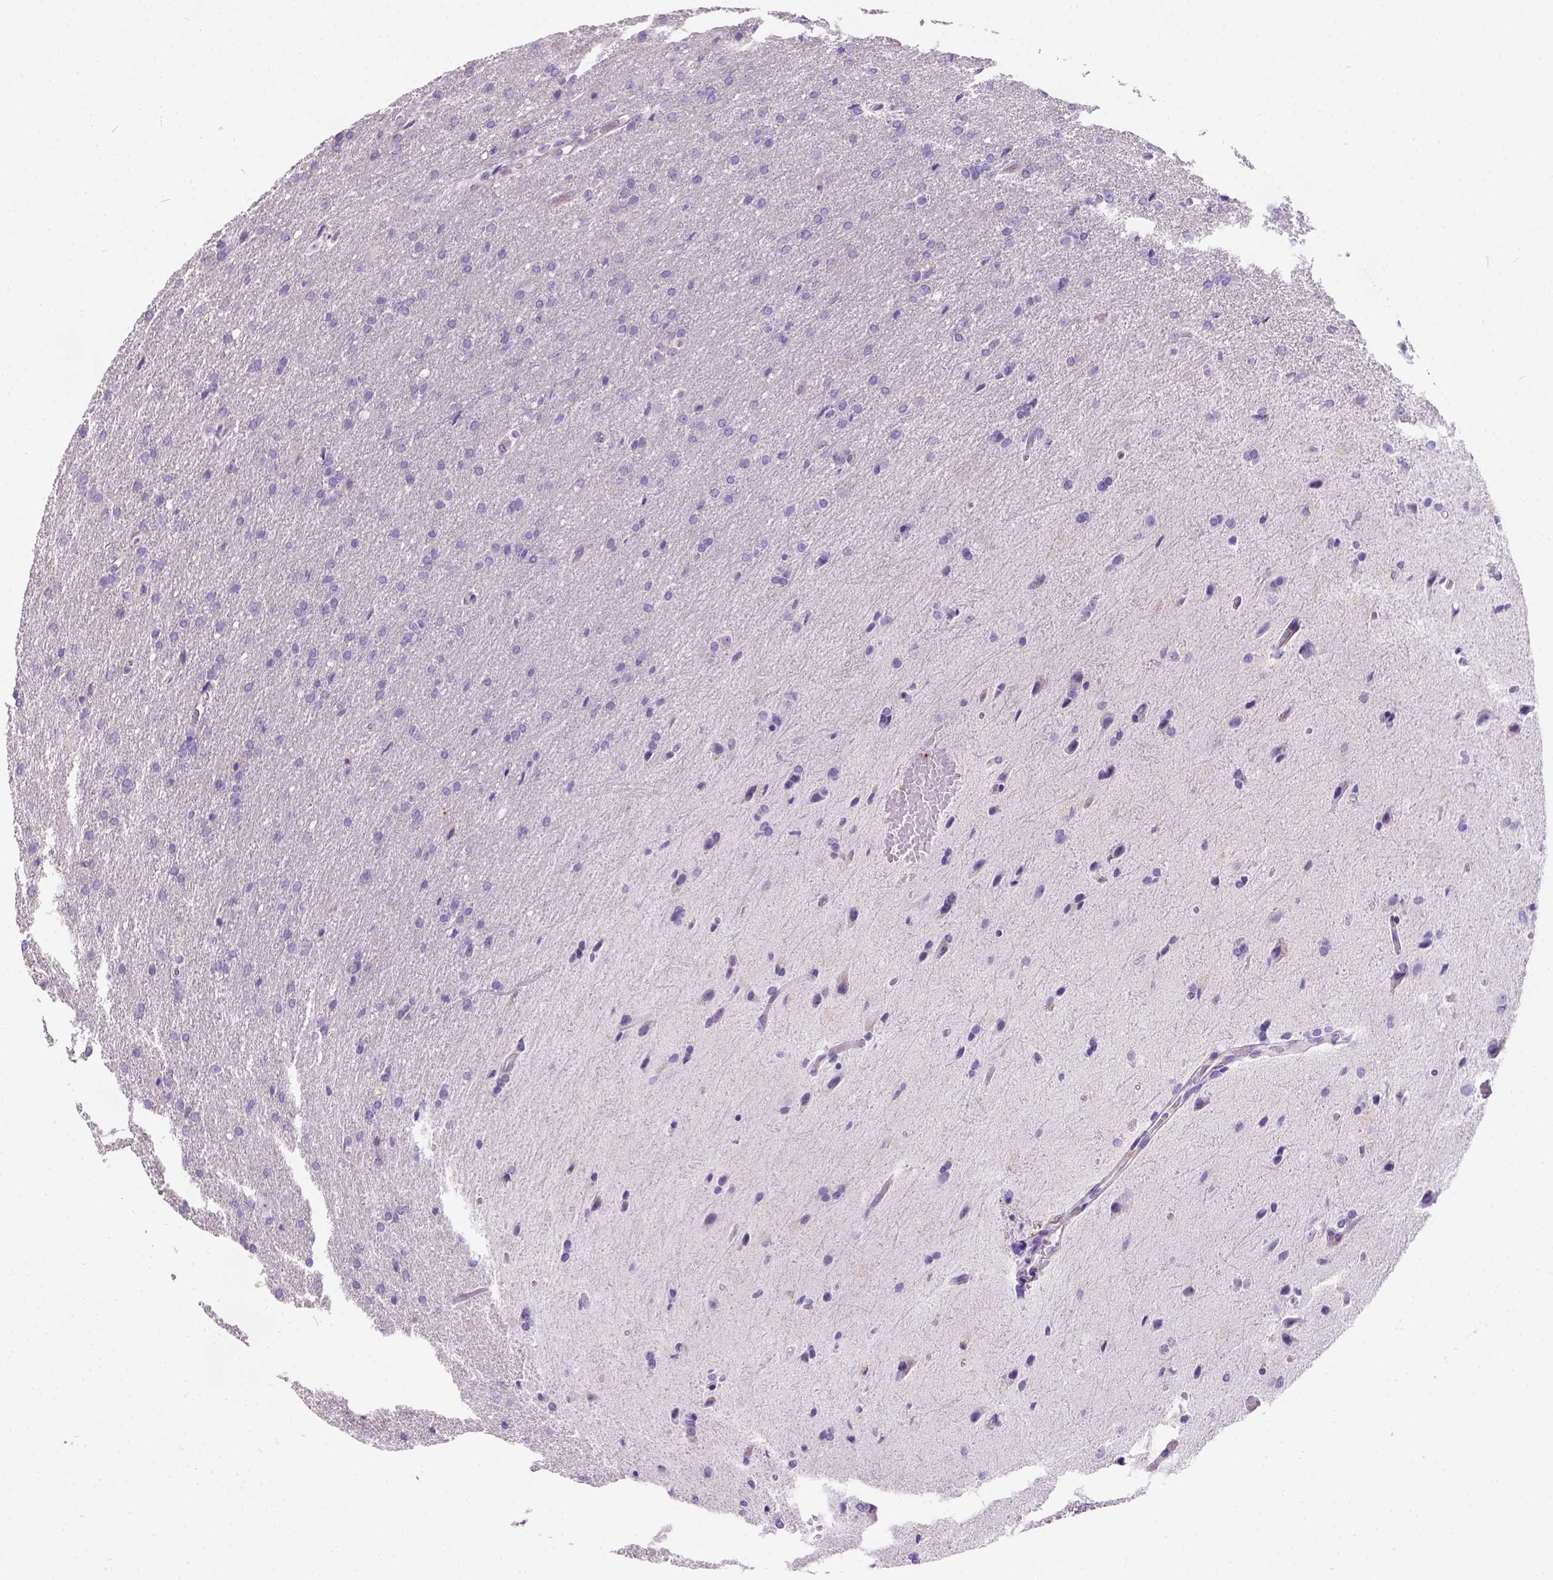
{"staining": {"intensity": "negative", "quantity": "none", "location": "none"}, "tissue": "glioma", "cell_type": "Tumor cells", "image_type": "cancer", "snomed": [{"axis": "morphology", "description": "Glioma, malignant, High grade"}, {"axis": "topography", "description": "Brain"}], "caption": "This is an IHC histopathology image of human glioma. There is no staining in tumor cells.", "gene": "PHF7", "patient": {"sex": "male", "age": 68}}